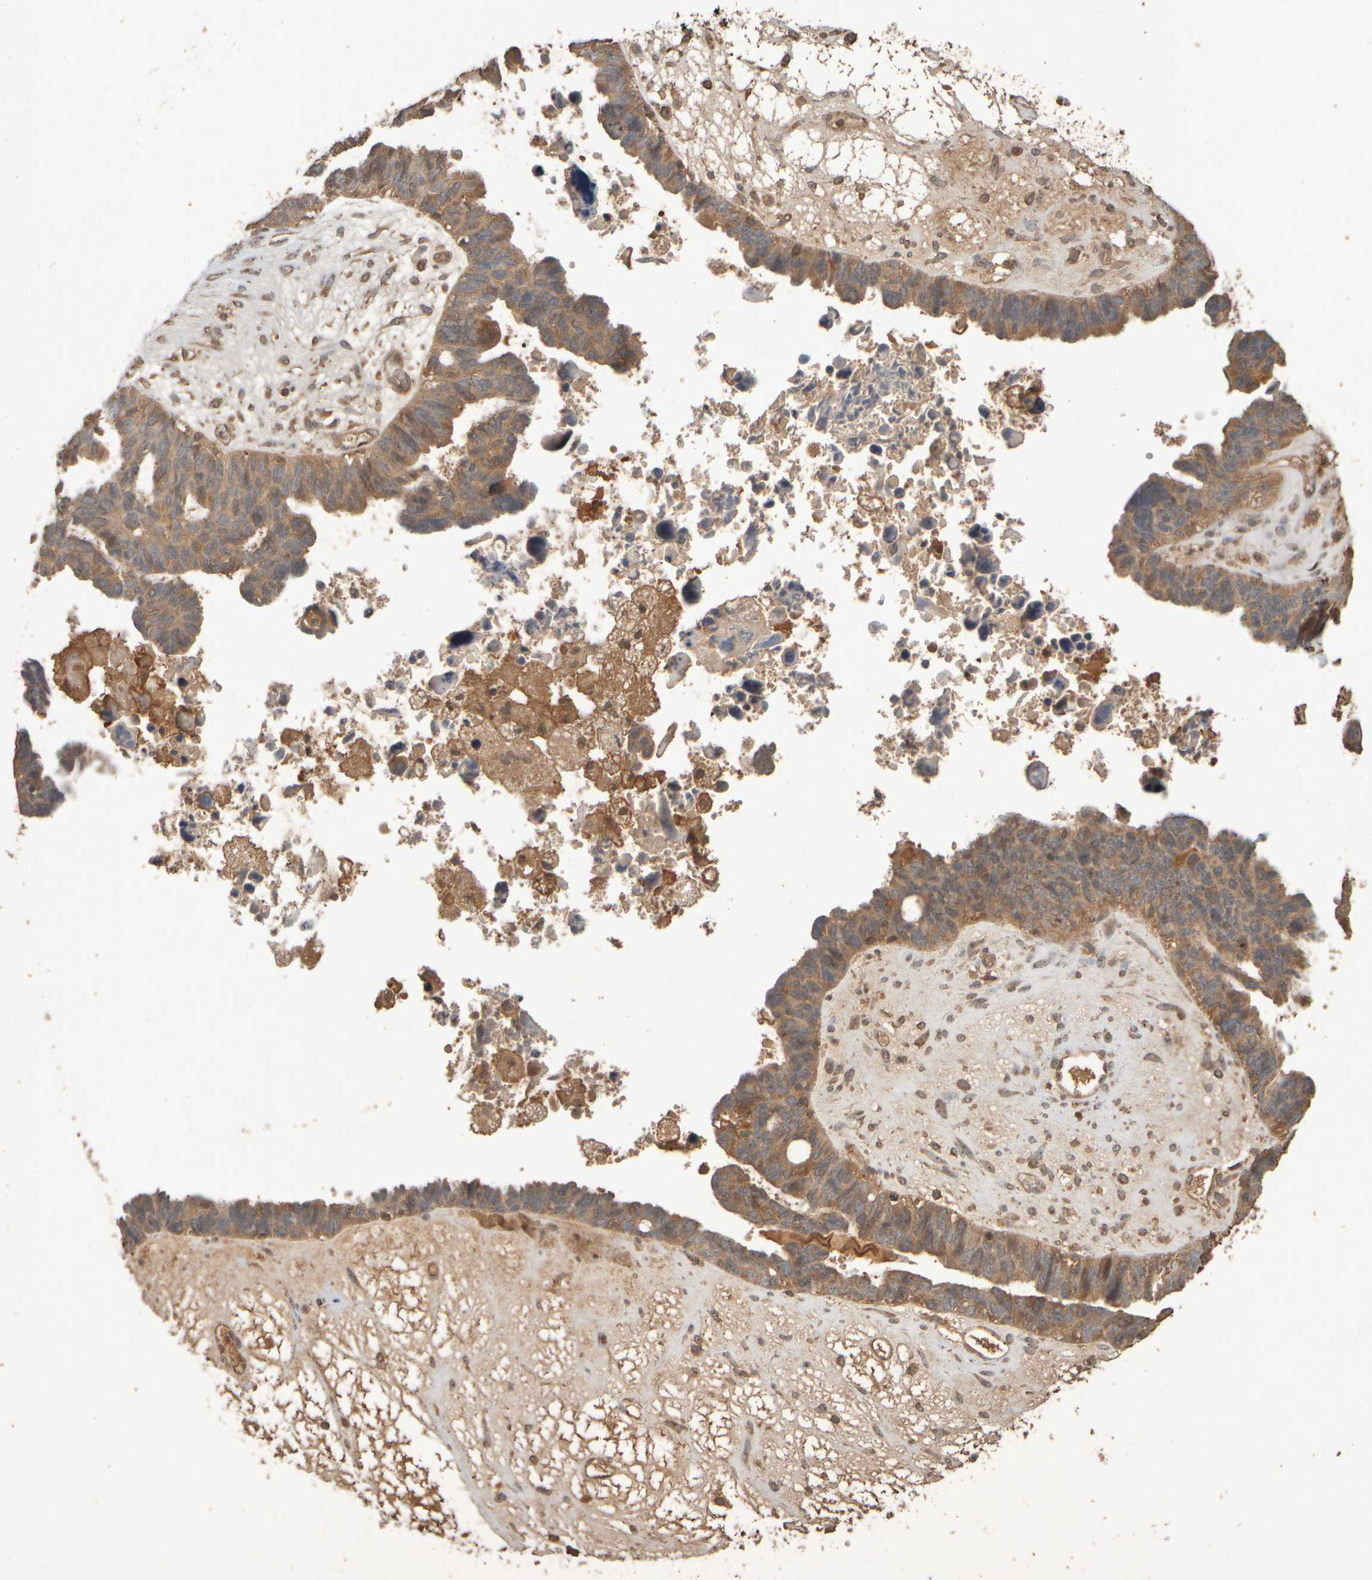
{"staining": {"intensity": "moderate", "quantity": ">75%", "location": "cytoplasmic/membranous,nuclear"}, "tissue": "ovarian cancer", "cell_type": "Tumor cells", "image_type": "cancer", "snomed": [{"axis": "morphology", "description": "Cystadenocarcinoma, serous, NOS"}, {"axis": "topography", "description": "Ovary"}], "caption": "An image of human ovarian cancer stained for a protein shows moderate cytoplasmic/membranous and nuclear brown staining in tumor cells.", "gene": "SPHK1", "patient": {"sex": "female", "age": 79}}